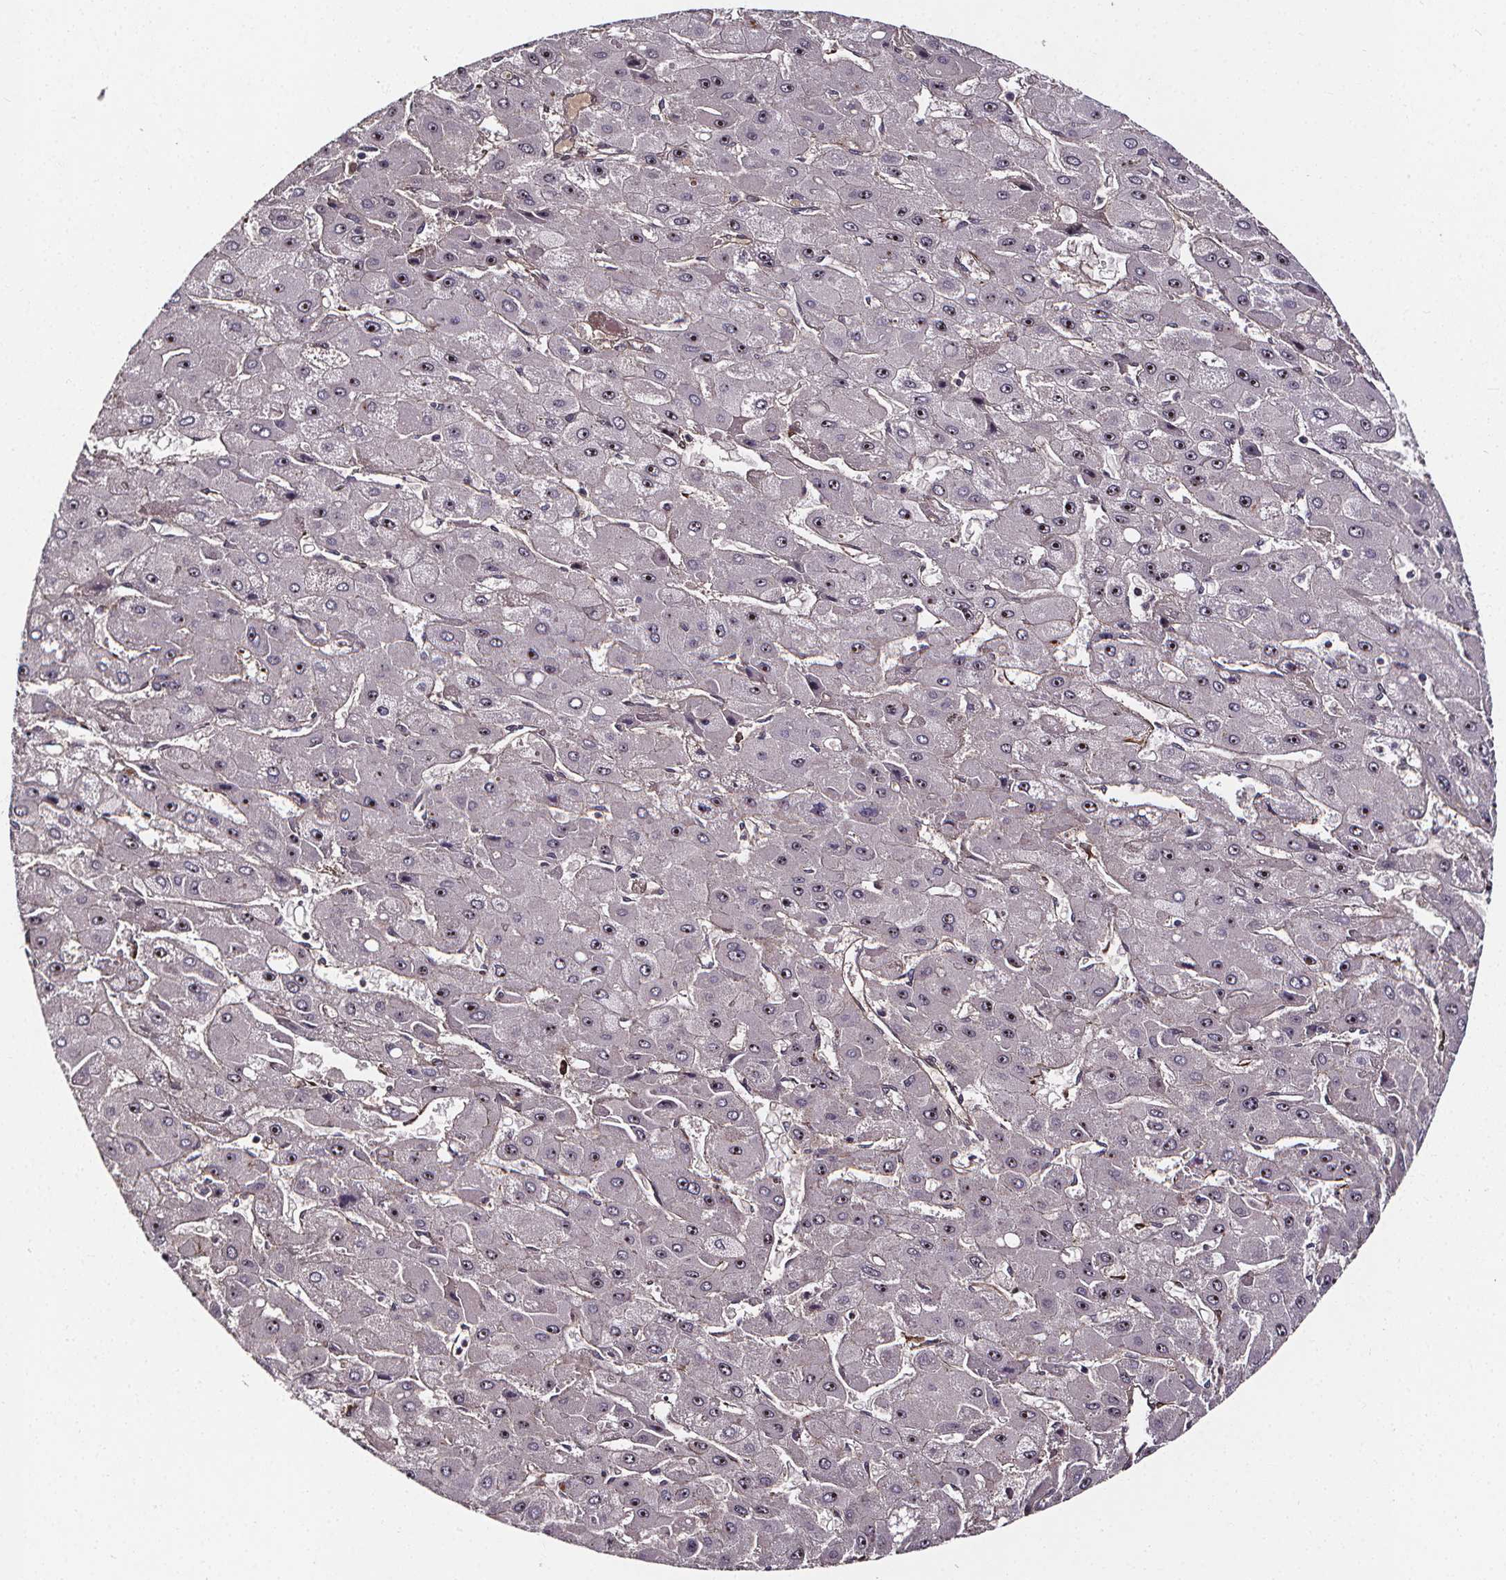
{"staining": {"intensity": "negative", "quantity": "none", "location": "none"}, "tissue": "liver cancer", "cell_type": "Tumor cells", "image_type": "cancer", "snomed": [{"axis": "morphology", "description": "Carcinoma, Hepatocellular, NOS"}, {"axis": "topography", "description": "Liver"}], "caption": "A histopathology image of human liver cancer is negative for staining in tumor cells. (Brightfield microscopy of DAB (3,3'-diaminobenzidine) immunohistochemistry at high magnification).", "gene": "AEBP1", "patient": {"sex": "female", "age": 25}}